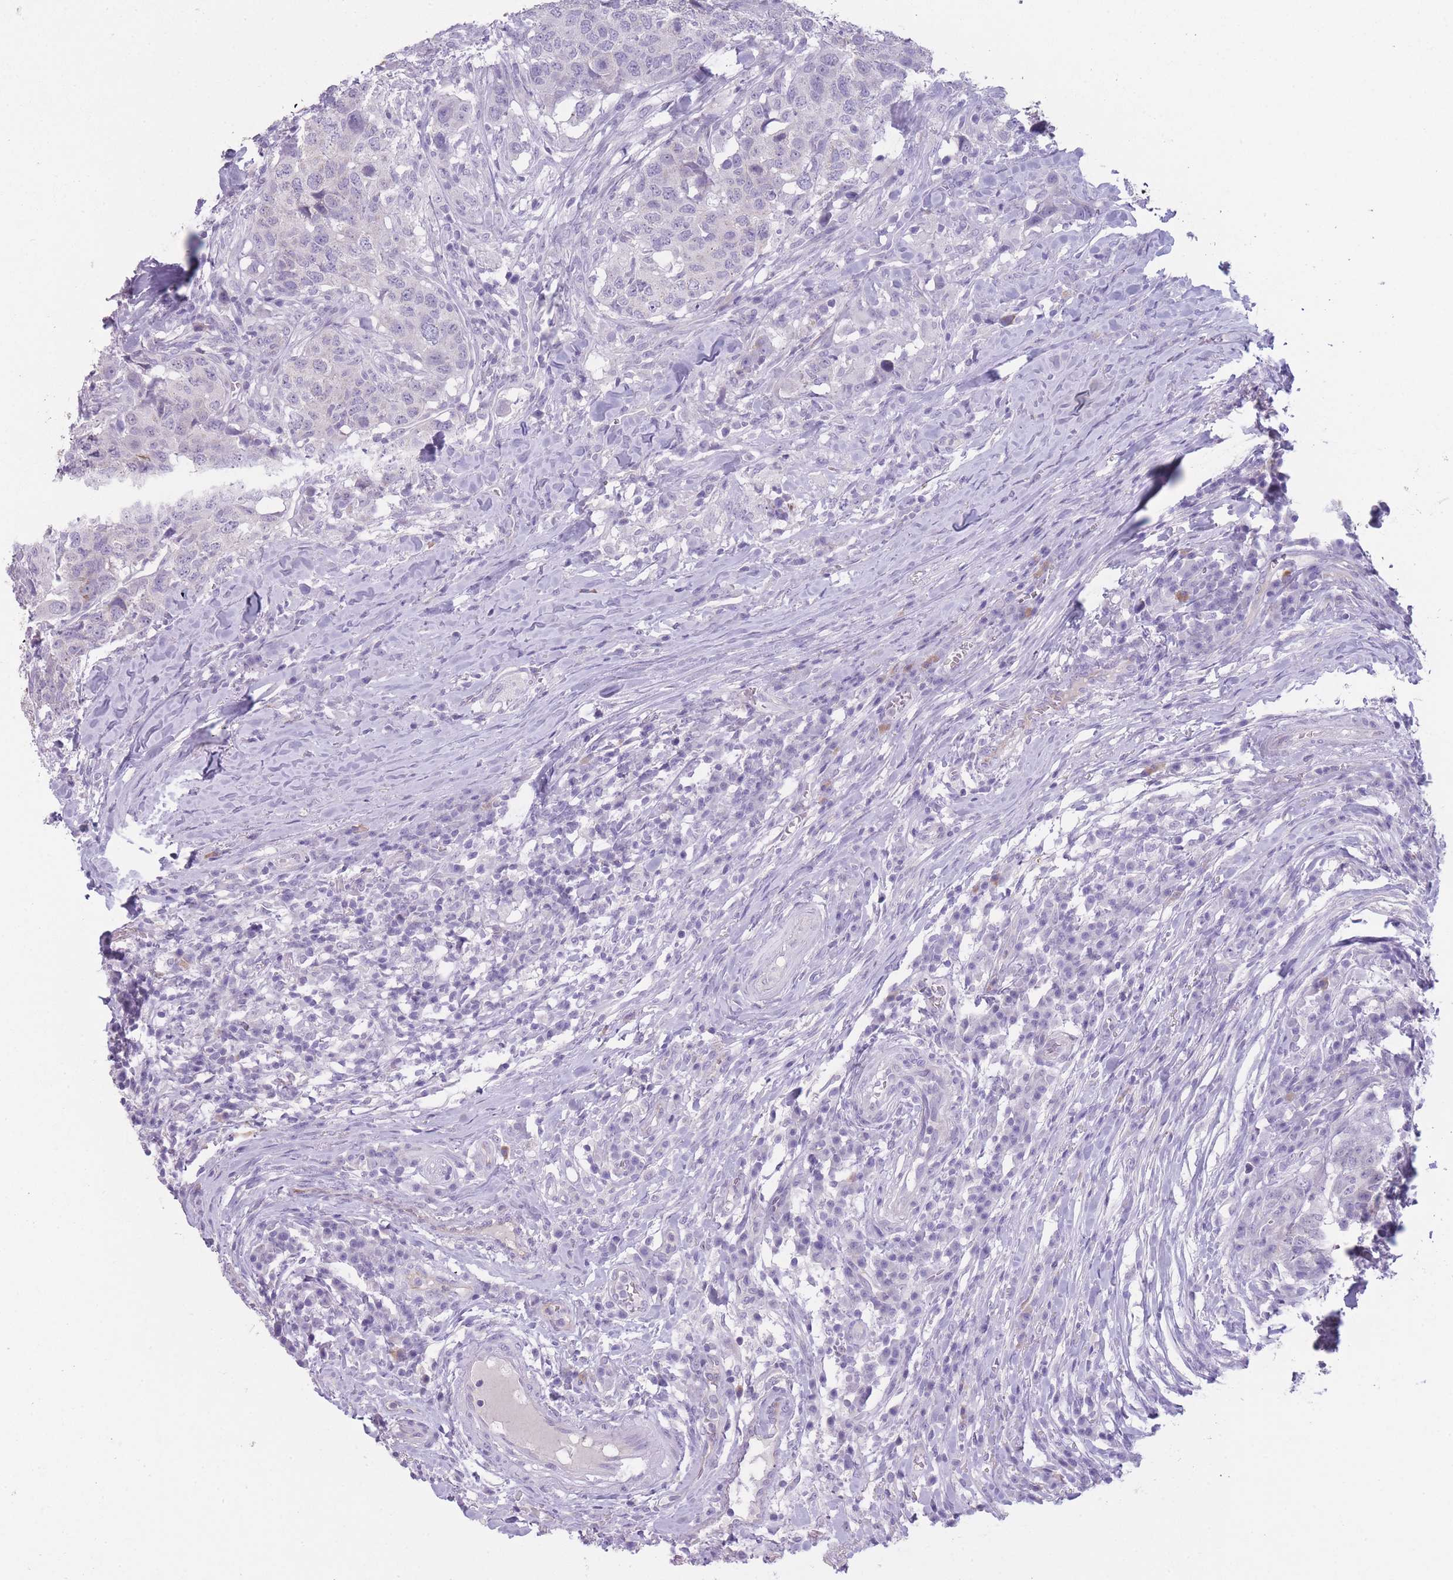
{"staining": {"intensity": "negative", "quantity": "none", "location": "none"}, "tissue": "head and neck cancer", "cell_type": "Tumor cells", "image_type": "cancer", "snomed": [{"axis": "morphology", "description": "Normal tissue, NOS"}, {"axis": "morphology", "description": "Squamous cell carcinoma, NOS"}, {"axis": "topography", "description": "Skeletal muscle"}, {"axis": "topography", "description": "Vascular tissue"}, {"axis": "topography", "description": "Peripheral nerve tissue"}, {"axis": "topography", "description": "Head-Neck"}], "caption": "Micrograph shows no significant protein expression in tumor cells of head and neck cancer (squamous cell carcinoma).", "gene": "DCANP1", "patient": {"sex": "male", "age": 66}}